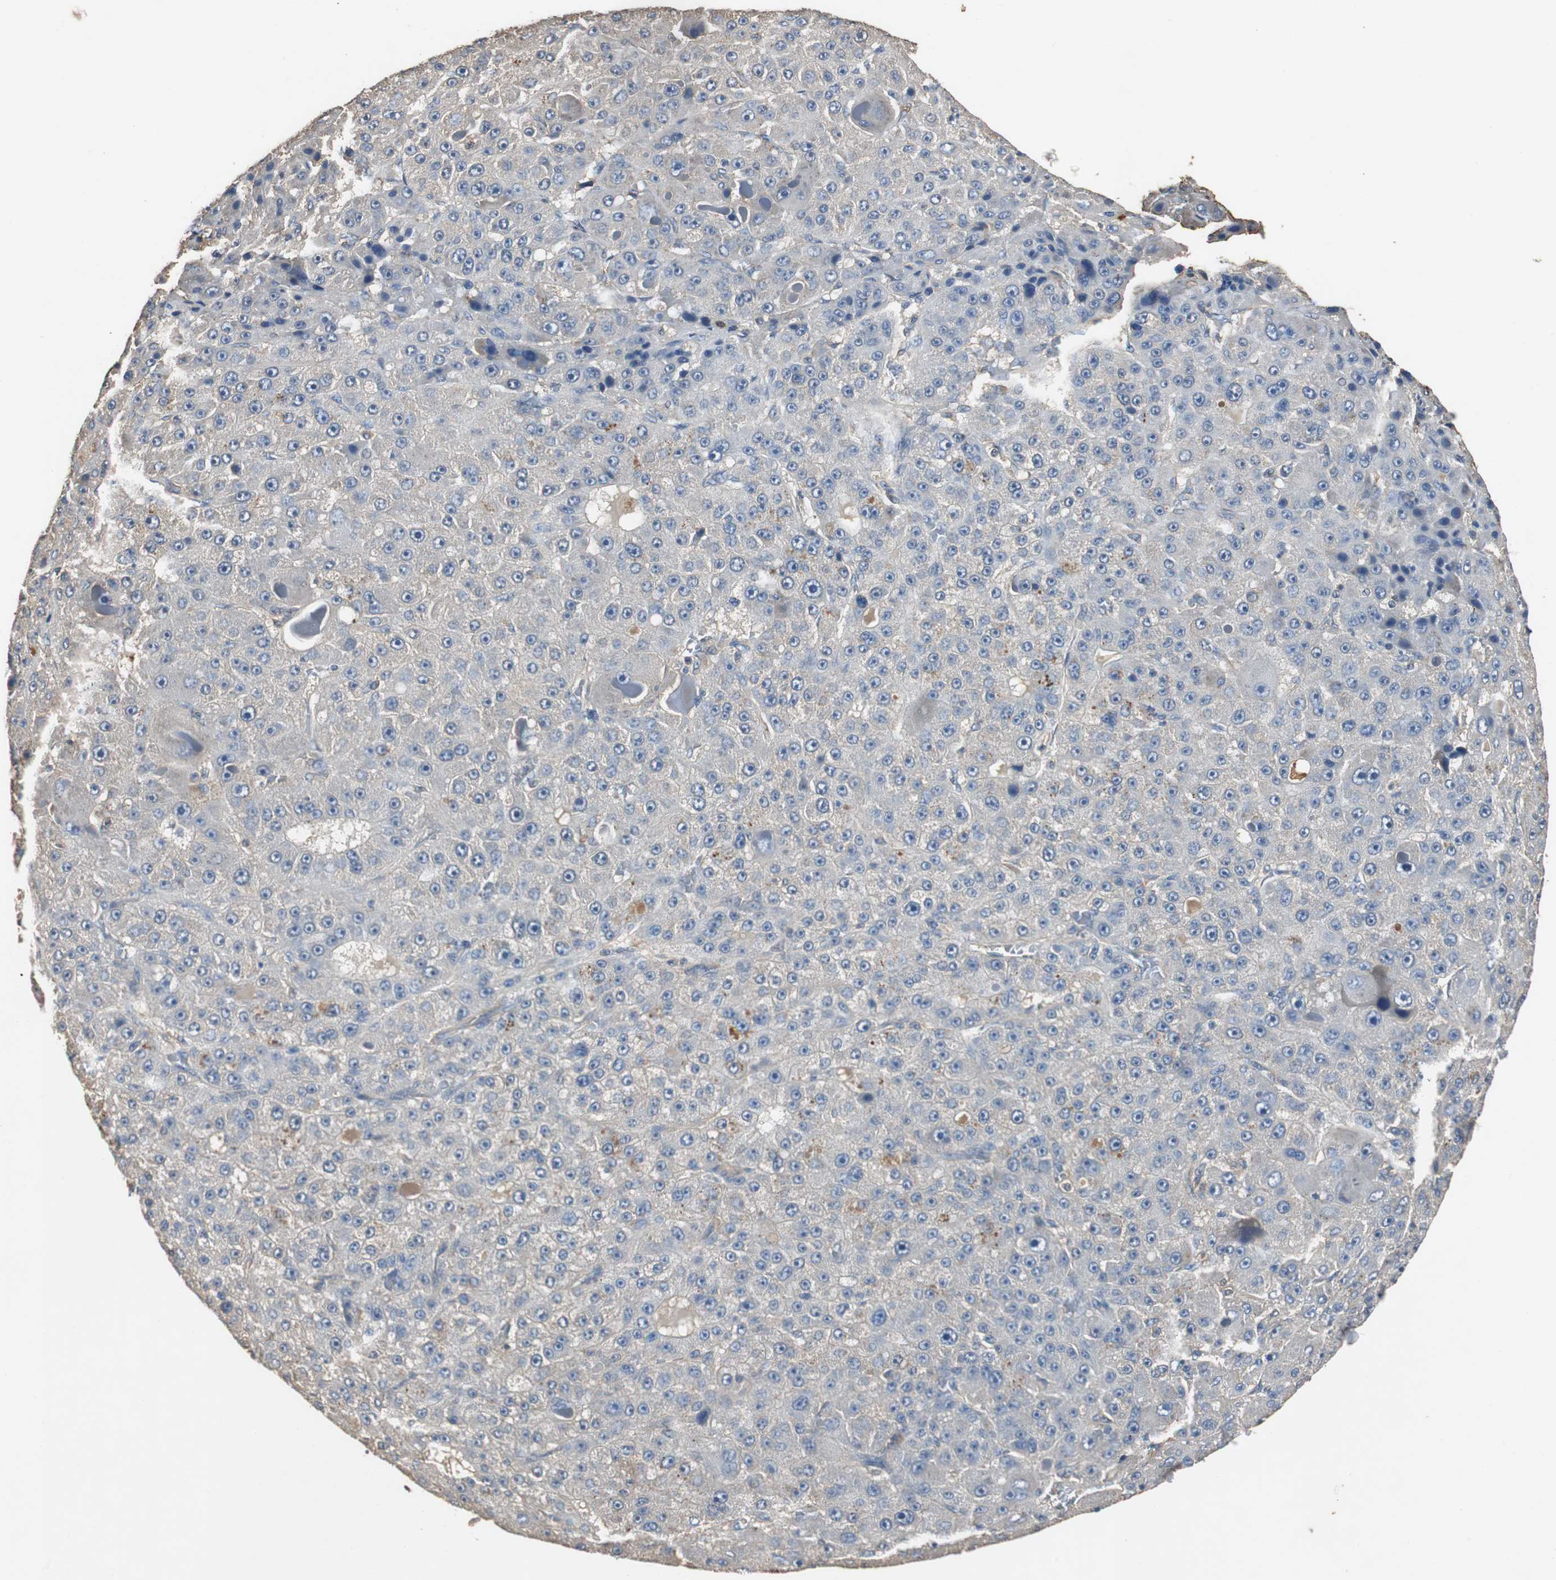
{"staining": {"intensity": "weak", "quantity": "<25%", "location": "cytoplasmic/membranous"}, "tissue": "liver cancer", "cell_type": "Tumor cells", "image_type": "cancer", "snomed": [{"axis": "morphology", "description": "Carcinoma, Hepatocellular, NOS"}, {"axis": "topography", "description": "Liver"}], "caption": "Immunohistochemistry (IHC) photomicrograph of liver cancer (hepatocellular carcinoma) stained for a protein (brown), which reveals no expression in tumor cells.", "gene": "TNFRSF14", "patient": {"sex": "male", "age": 76}}